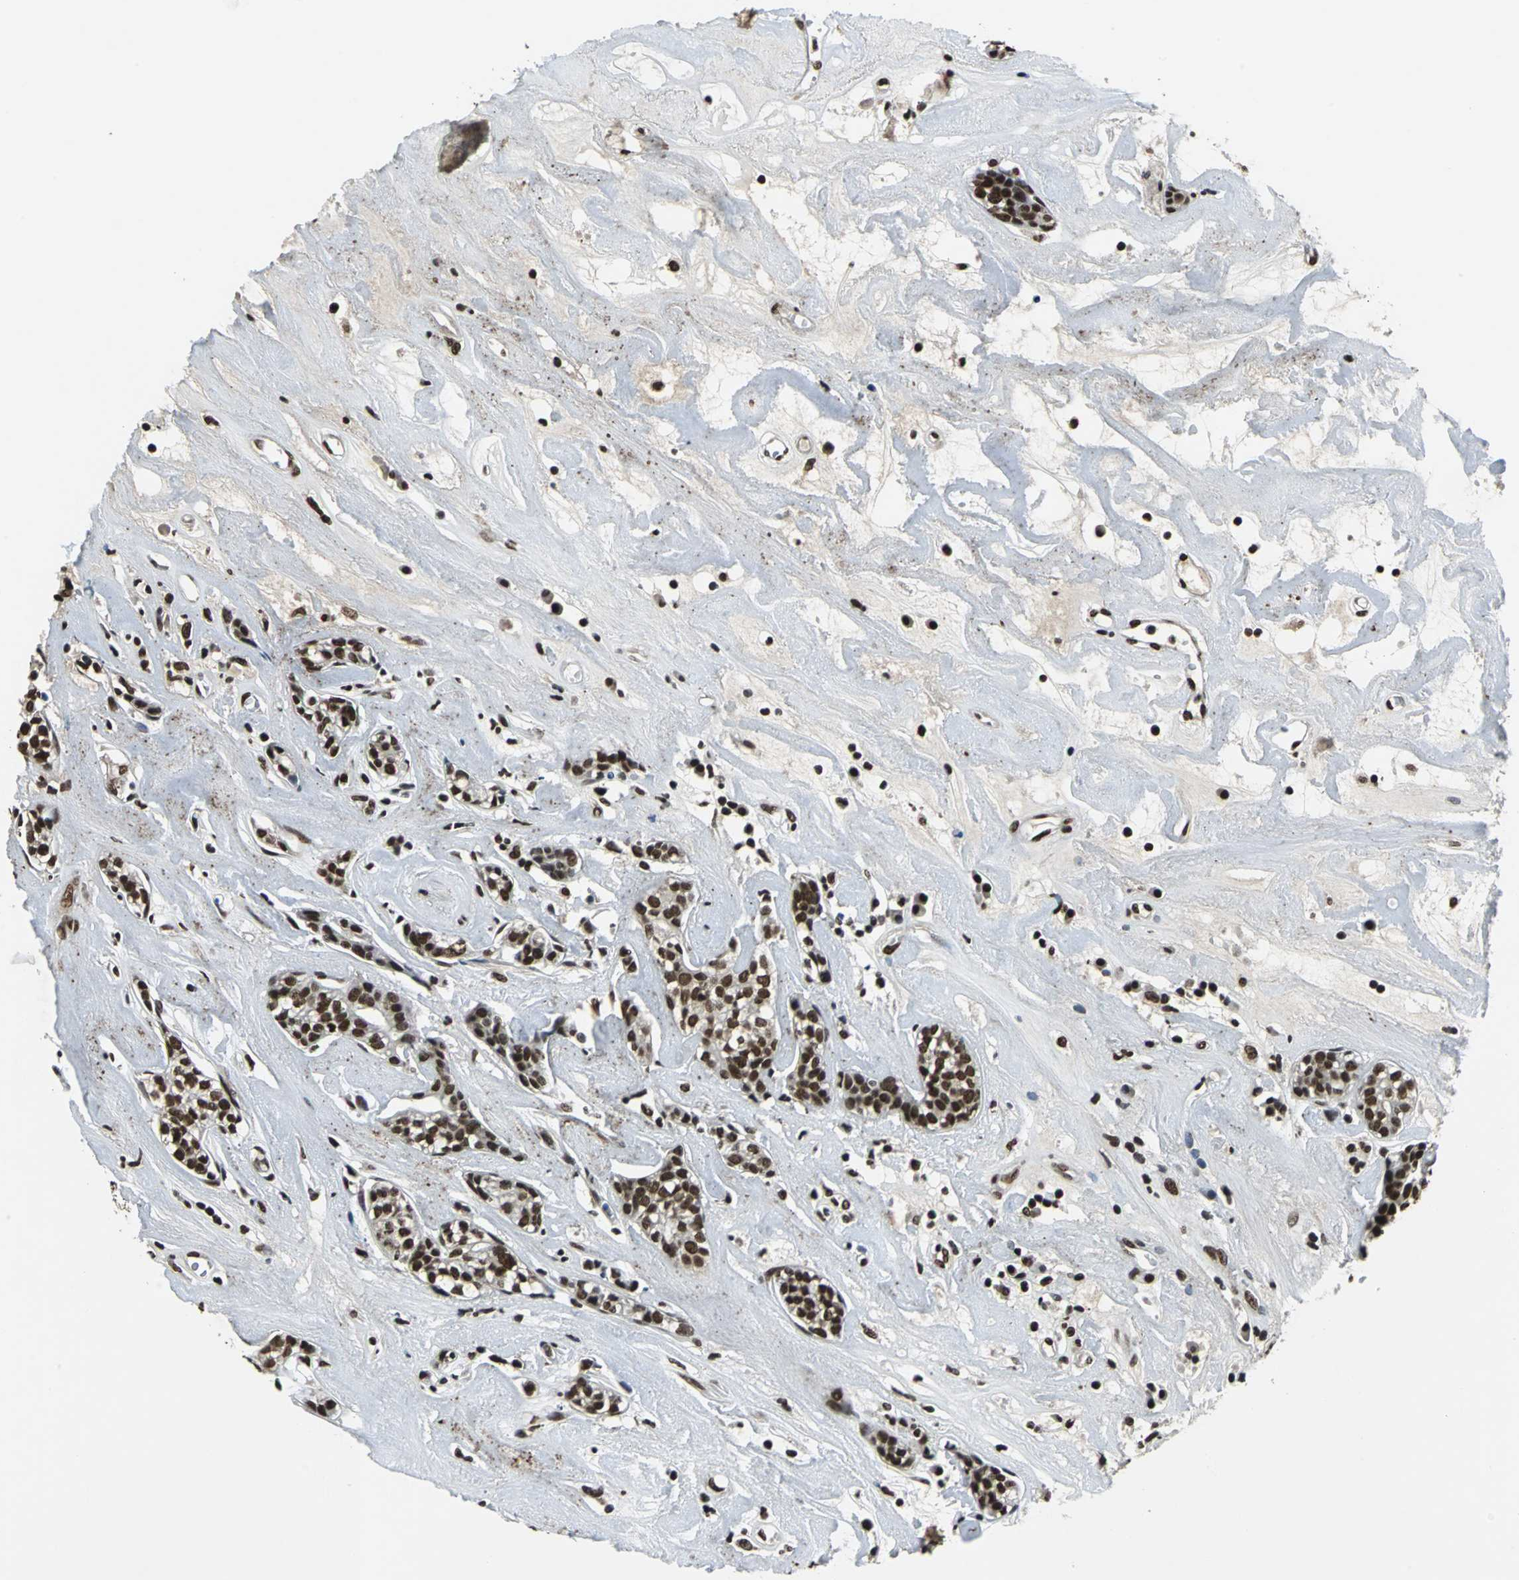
{"staining": {"intensity": "strong", "quantity": ">75%", "location": "nuclear"}, "tissue": "head and neck cancer", "cell_type": "Tumor cells", "image_type": "cancer", "snomed": [{"axis": "morphology", "description": "Adenocarcinoma, NOS"}, {"axis": "topography", "description": "Salivary gland"}, {"axis": "topography", "description": "Head-Neck"}], "caption": "IHC image of human head and neck cancer stained for a protein (brown), which exhibits high levels of strong nuclear staining in approximately >75% of tumor cells.", "gene": "RBM14", "patient": {"sex": "female", "age": 65}}